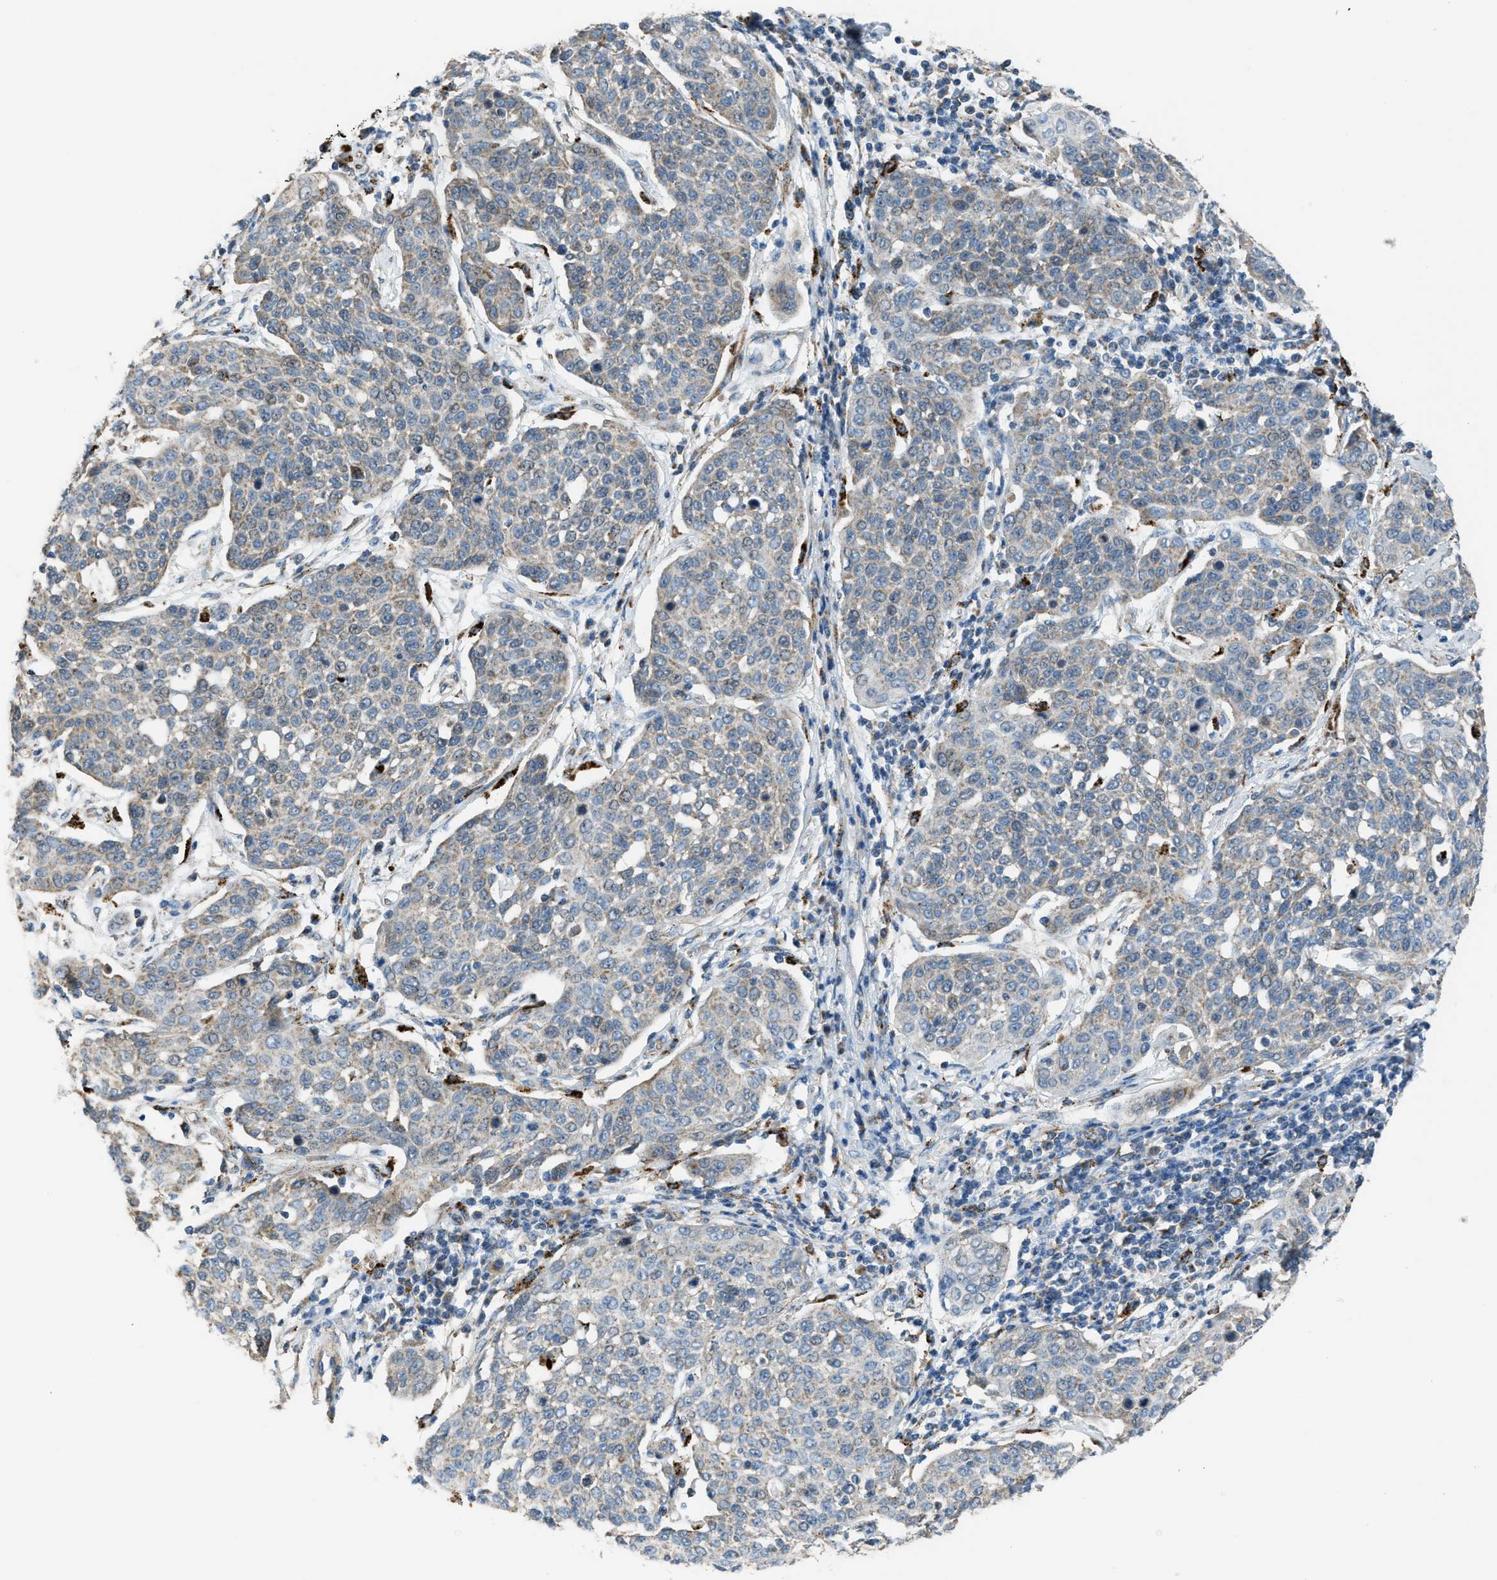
{"staining": {"intensity": "negative", "quantity": "none", "location": "none"}, "tissue": "cervical cancer", "cell_type": "Tumor cells", "image_type": "cancer", "snomed": [{"axis": "morphology", "description": "Squamous cell carcinoma, NOS"}, {"axis": "topography", "description": "Cervix"}], "caption": "This micrograph is of cervical cancer stained with IHC to label a protein in brown with the nuclei are counter-stained blue. There is no staining in tumor cells.", "gene": "SMIM20", "patient": {"sex": "female", "age": 34}}